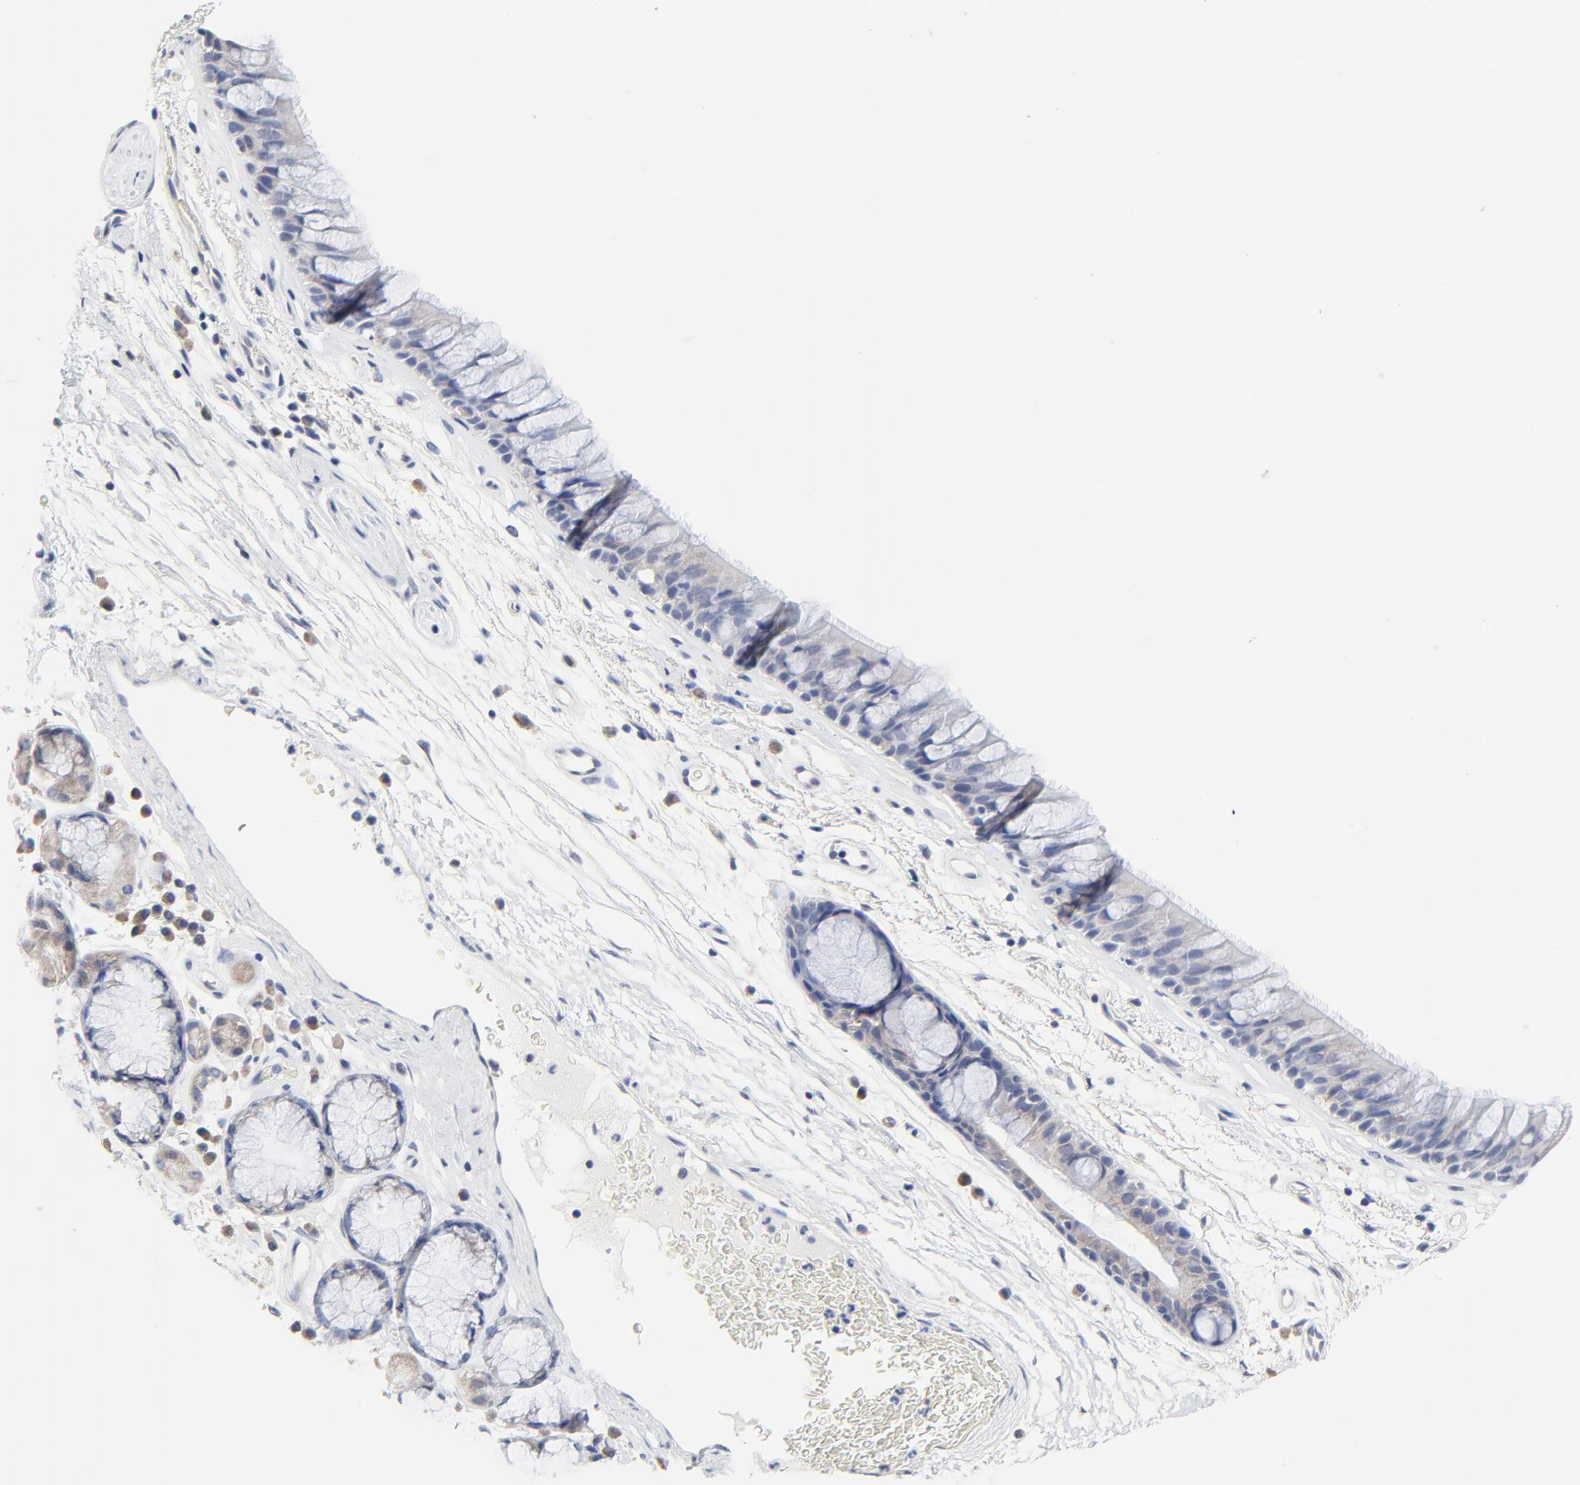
{"staining": {"intensity": "weak", "quantity": "<25%", "location": "cytoplasmic/membranous"}, "tissue": "bronchus", "cell_type": "Respiratory epithelial cells", "image_type": "normal", "snomed": [{"axis": "morphology", "description": "Normal tissue, NOS"}, {"axis": "morphology", "description": "Adenocarcinoma, NOS"}, {"axis": "topography", "description": "Bronchus"}, {"axis": "topography", "description": "Lung"}], "caption": "Bronchus stained for a protein using immunohistochemistry (IHC) reveals no expression respiratory epithelial cells.", "gene": "DHRSX", "patient": {"sex": "female", "age": 54}}